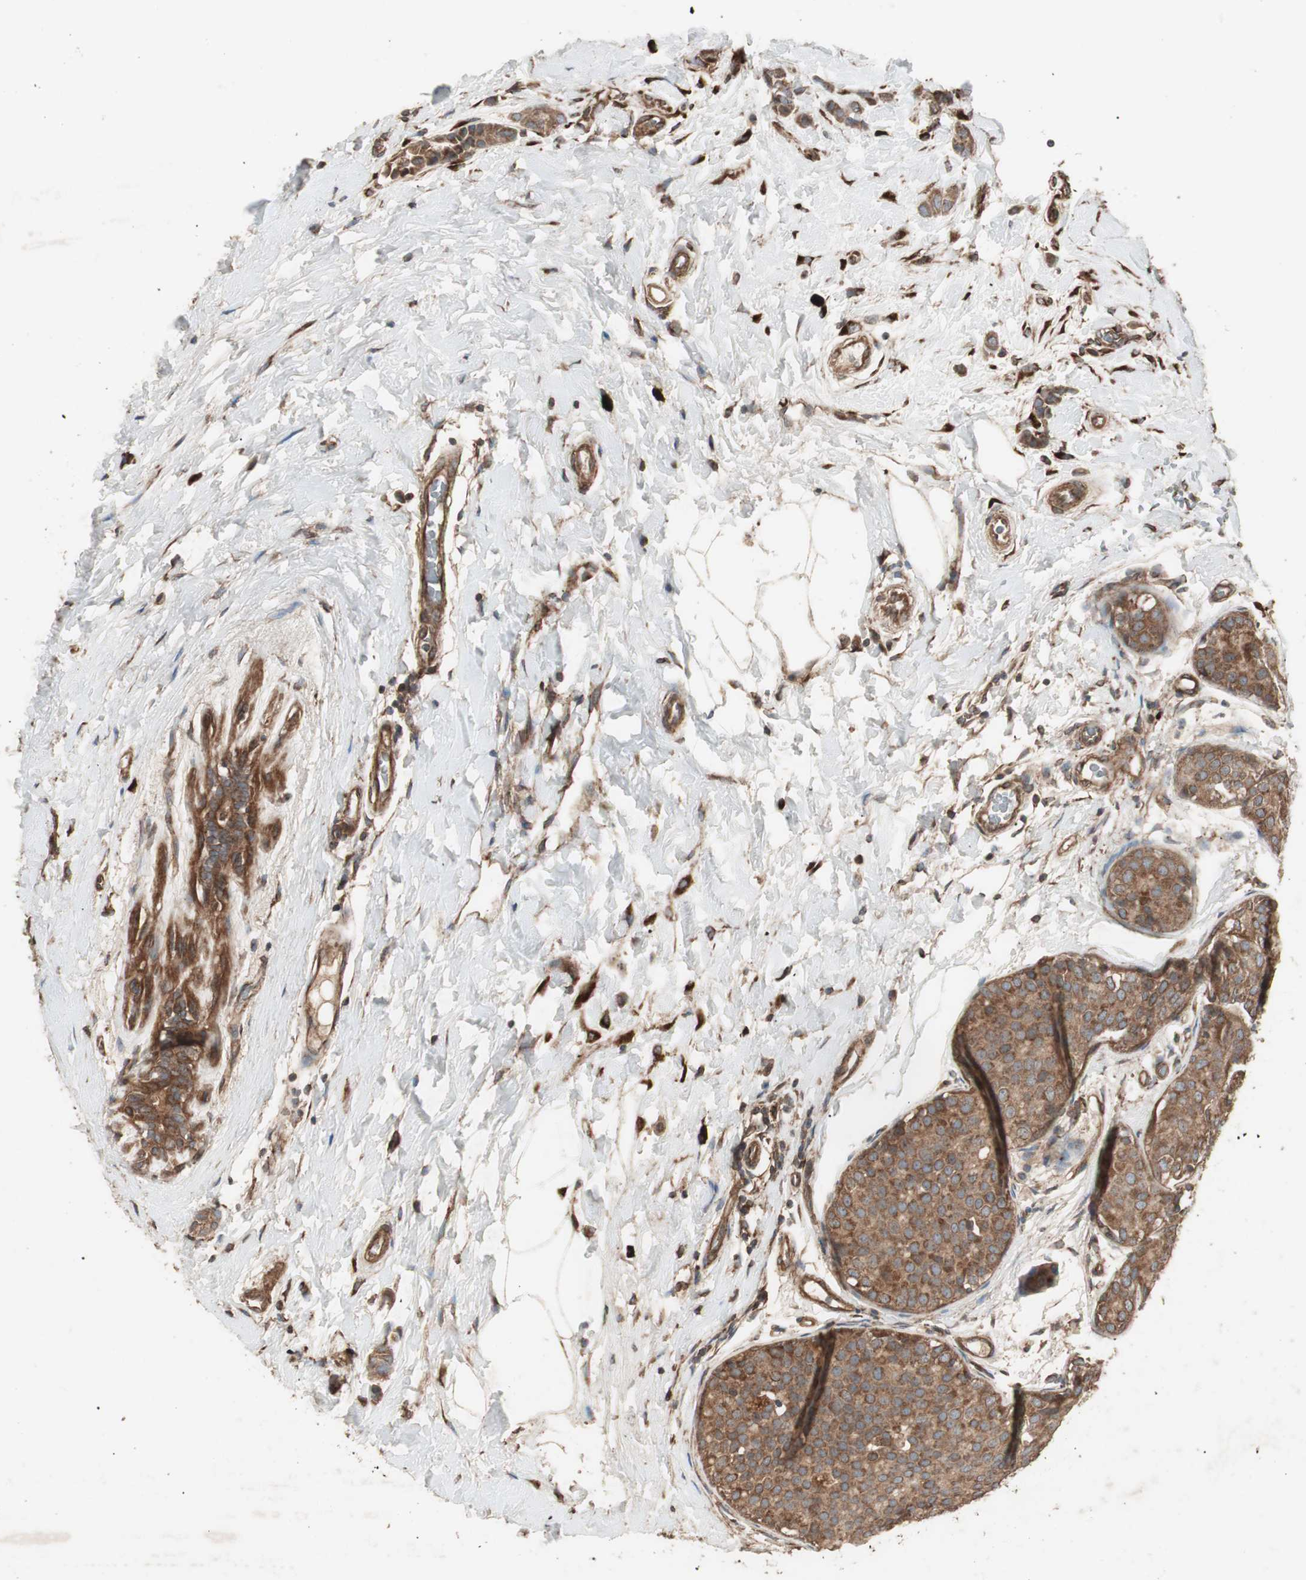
{"staining": {"intensity": "moderate", "quantity": ">75%", "location": "cytoplasmic/membranous"}, "tissue": "breast cancer", "cell_type": "Tumor cells", "image_type": "cancer", "snomed": [{"axis": "morphology", "description": "Lobular carcinoma, in situ"}, {"axis": "morphology", "description": "Lobular carcinoma"}, {"axis": "topography", "description": "Breast"}], "caption": "Moderate cytoplasmic/membranous protein staining is appreciated in about >75% of tumor cells in breast cancer.", "gene": "LZTS1", "patient": {"sex": "female", "age": 41}}